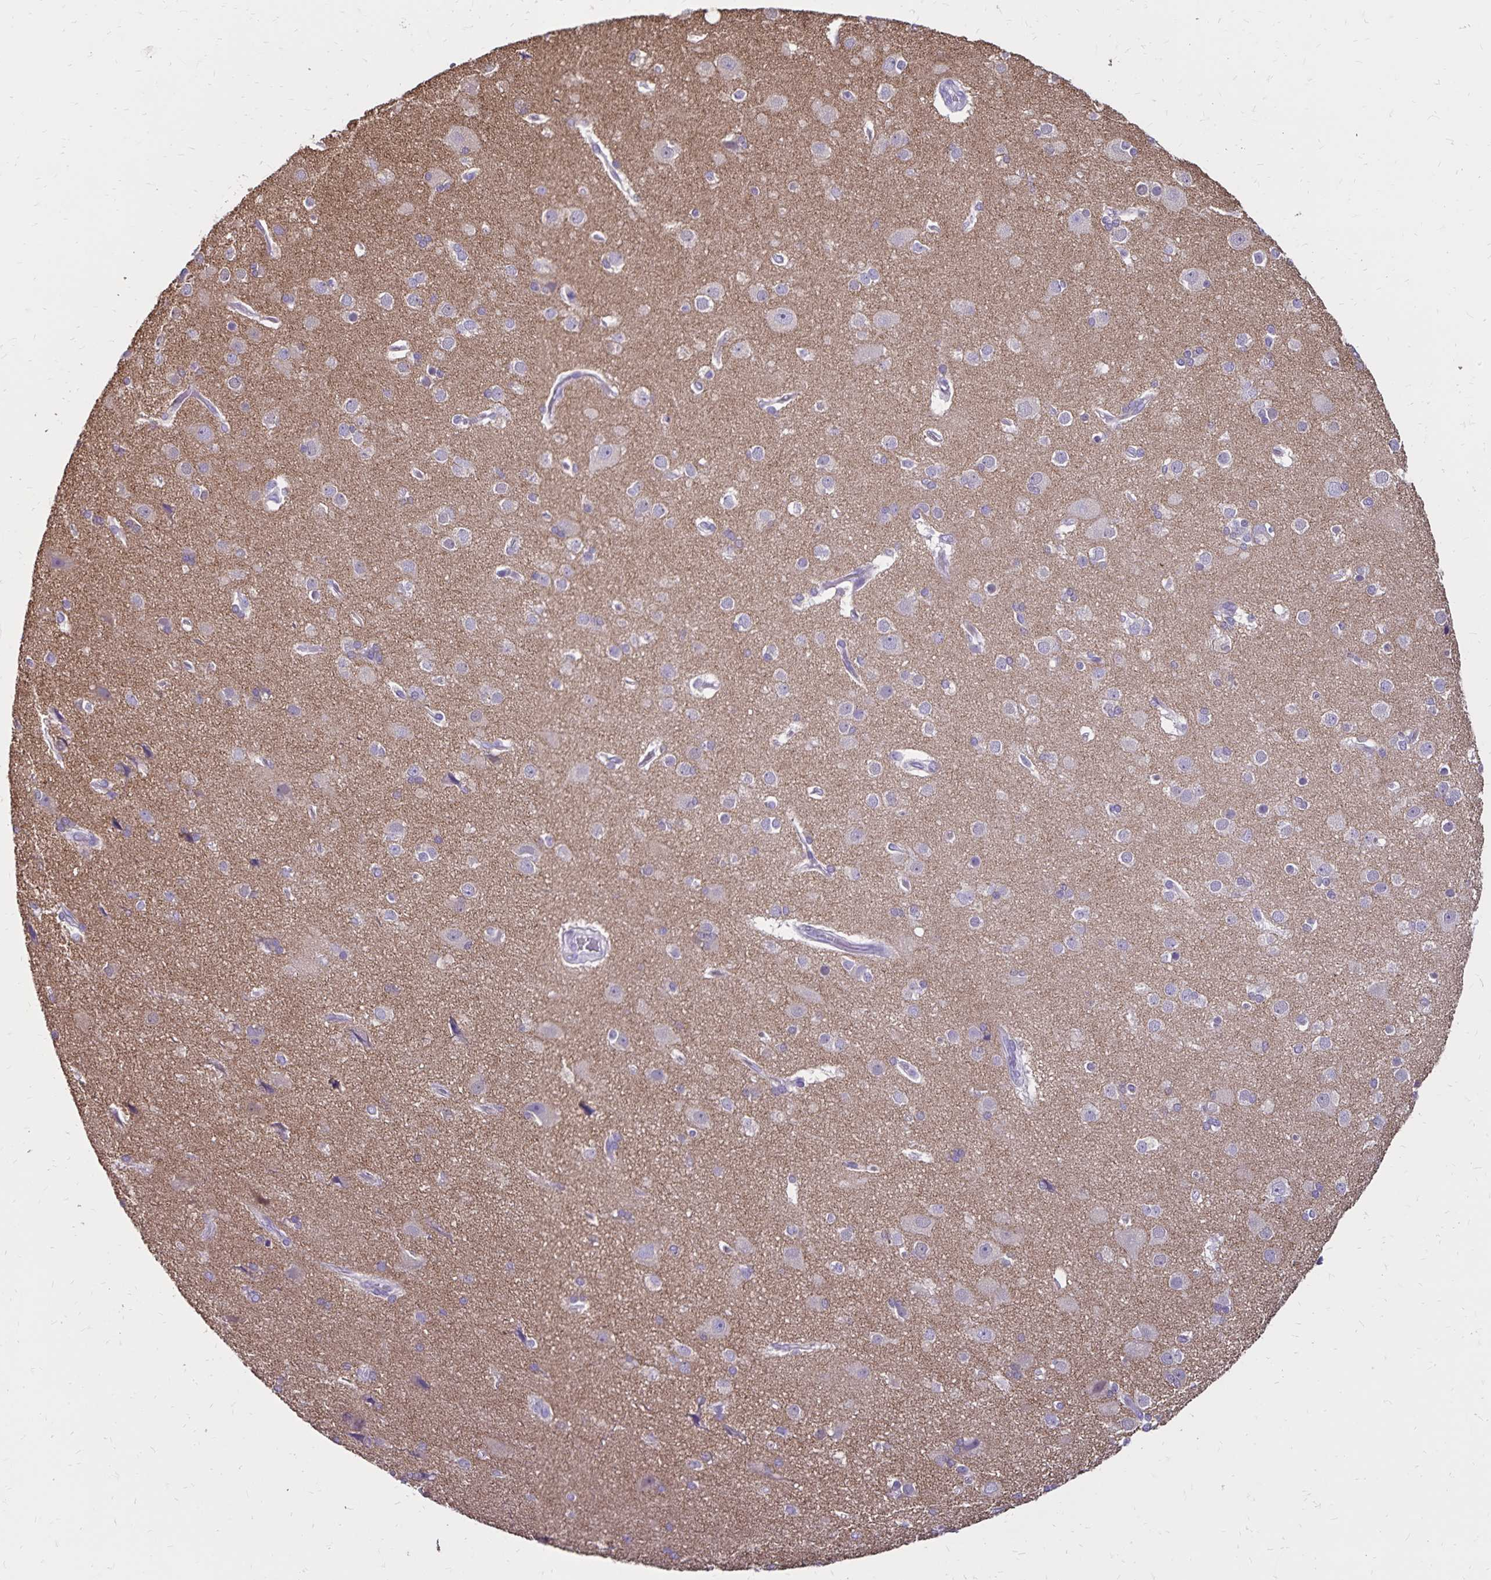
{"staining": {"intensity": "negative", "quantity": "none", "location": "none"}, "tissue": "cerebral cortex", "cell_type": "Endothelial cells", "image_type": "normal", "snomed": [{"axis": "morphology", "description": "Normal tissue, NOS"}, {"axis": "morphology", "description": "Glioma, malignant, High grade"}, {"axis": "topography", "description": "Cerebral cortex"}], "caption": "DAB immunohistochemical staining of unremarkable human cerebral cortex demonstrates no significant expression in endothelial cells.", "gene": "SH3GL3", "patient": {"sex": "male", "age": 71}}